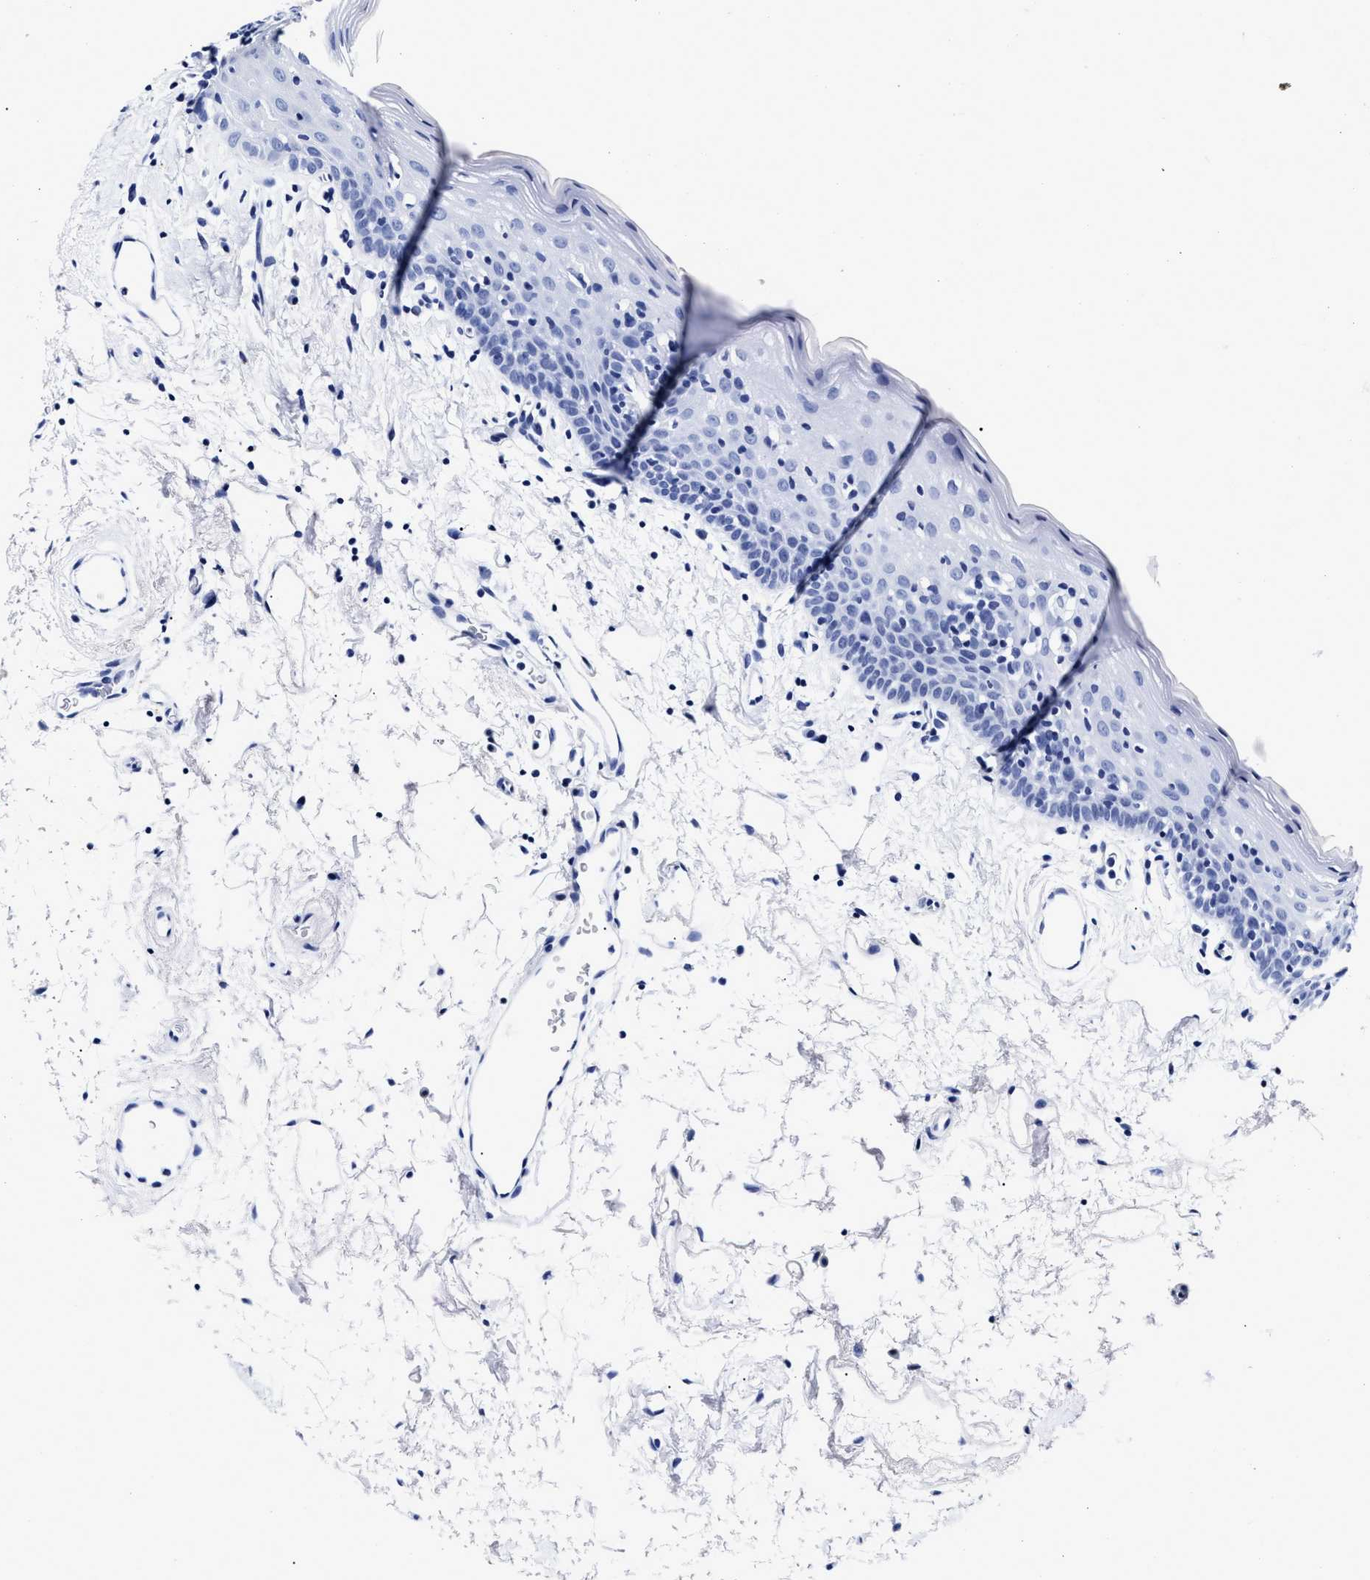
{"staining": {"intensity": "negative", "quantity": "none", "location": "none"}, "tissue": "oral mucosa", "cell_type": "Squamous epithelial cells", "image_type": "normal", "snomed": [{"axis": "morphology", "description": "Normal tissue, NOS"}, {"axis": "topography", "description": "Oral tissue"}], "caption": "This is a photomicrograph of IHC staining of unremarkable oral mucosa, which shows no positivity in squamous epithelial cells.", "gene": "LRRC8E", "patient": {"sex": "male", "age": 66}}